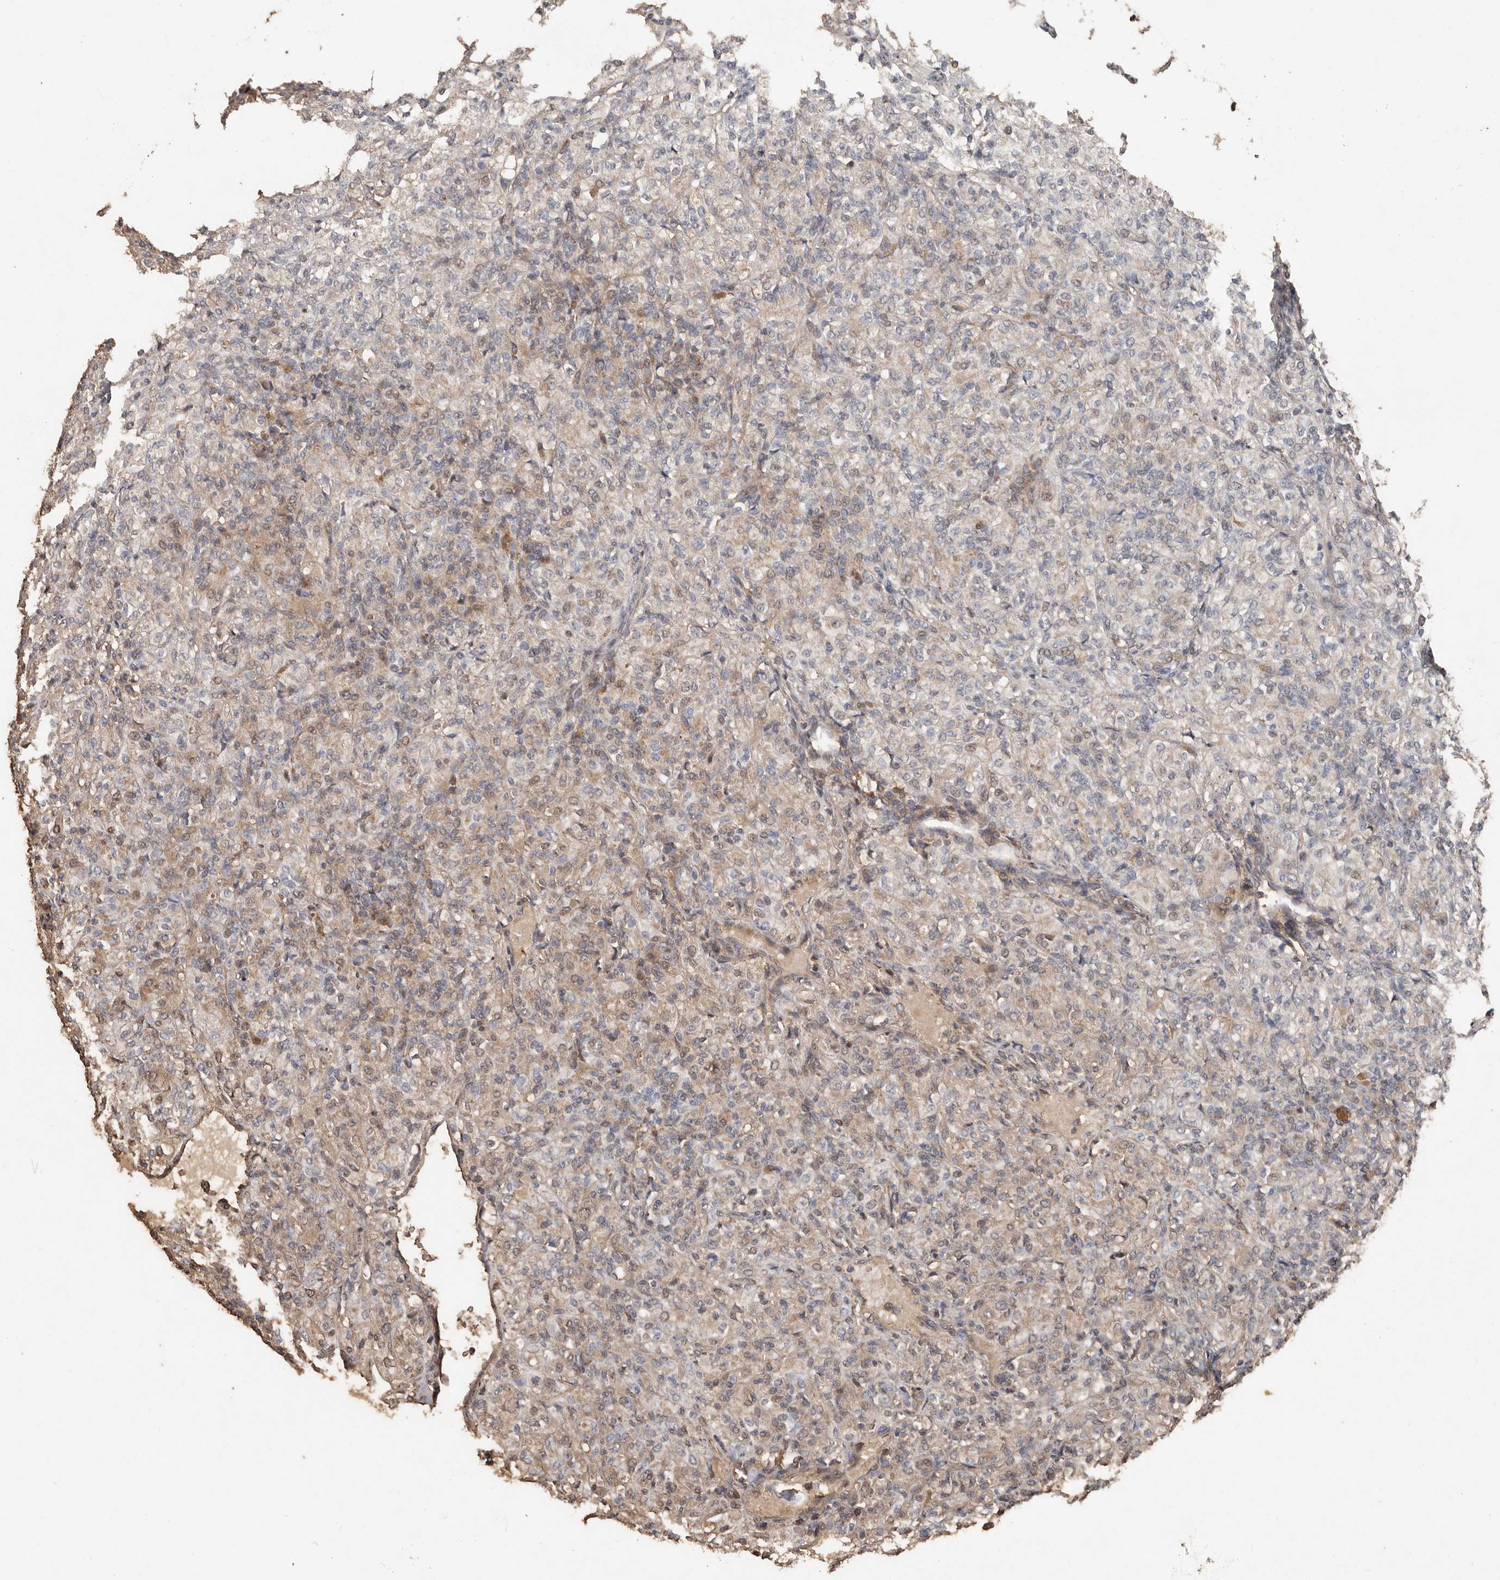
{"staining": {"intensity": "weak", "quantity": "25%-75%", "location": "cytoplasmic/membranous"}, "tissue": "renal cancer", "cell_type": "Tumor cells", "image_type": "cancer", "snomed": [{"axis": "morphology", "description": "Adenocarcinoma, NOS"}, {"axis": "topography", "description": "Kidney"}], "caption": "A brown stain shows weak cytoplasmic/membranous expression of a protein in human renal cancer (adenocarcinoma) tumor cells.", "gene": "RANBP17", "patient": {"sex": "male", "age": 77}}